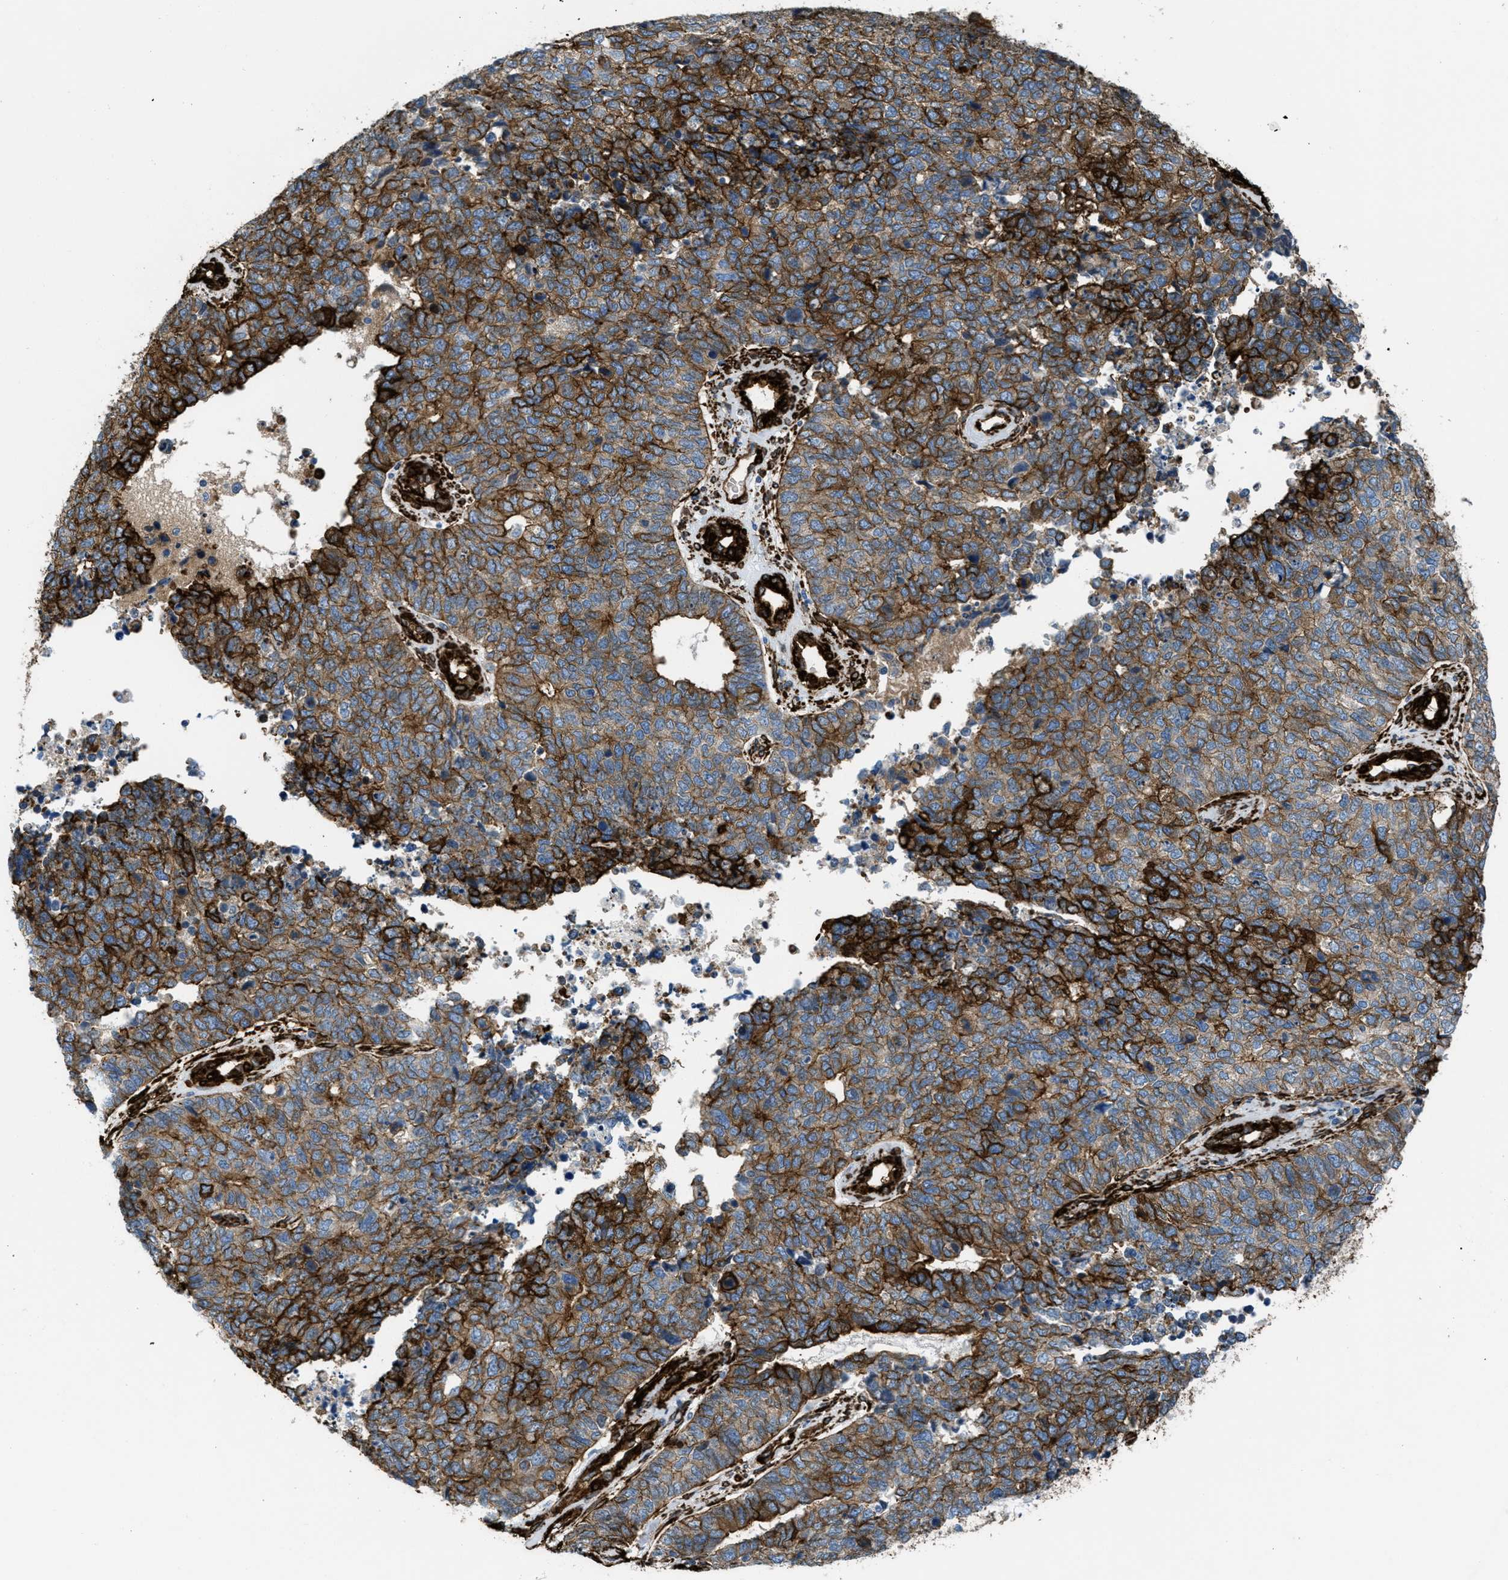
{"staining": {"intensity": "strong", "quantity": ">75%", "location": "cytoplasmic/membranous"}, "tissue": "cervical cancer", "cell_type": "Tumor cells", "image_type": "cancer", "snomed": [{"axis": "morphology", "description": "Squamous cell carcinoma, NOS"}, {"axis": "topography", "description": "Cervix"}], "caption": "IHC histopathology image of neoplastic tissue: cervical cancer stained using immunohistochemistry (IHC) demonstrates high levels of strong protein expression localized specifically in the cytoplasmic/membranous of tumor cells, appearing as a cytoplasmic/membranous brown color.", "gene": "CALD1", "patient": {"sex": "female", "age": 63}}